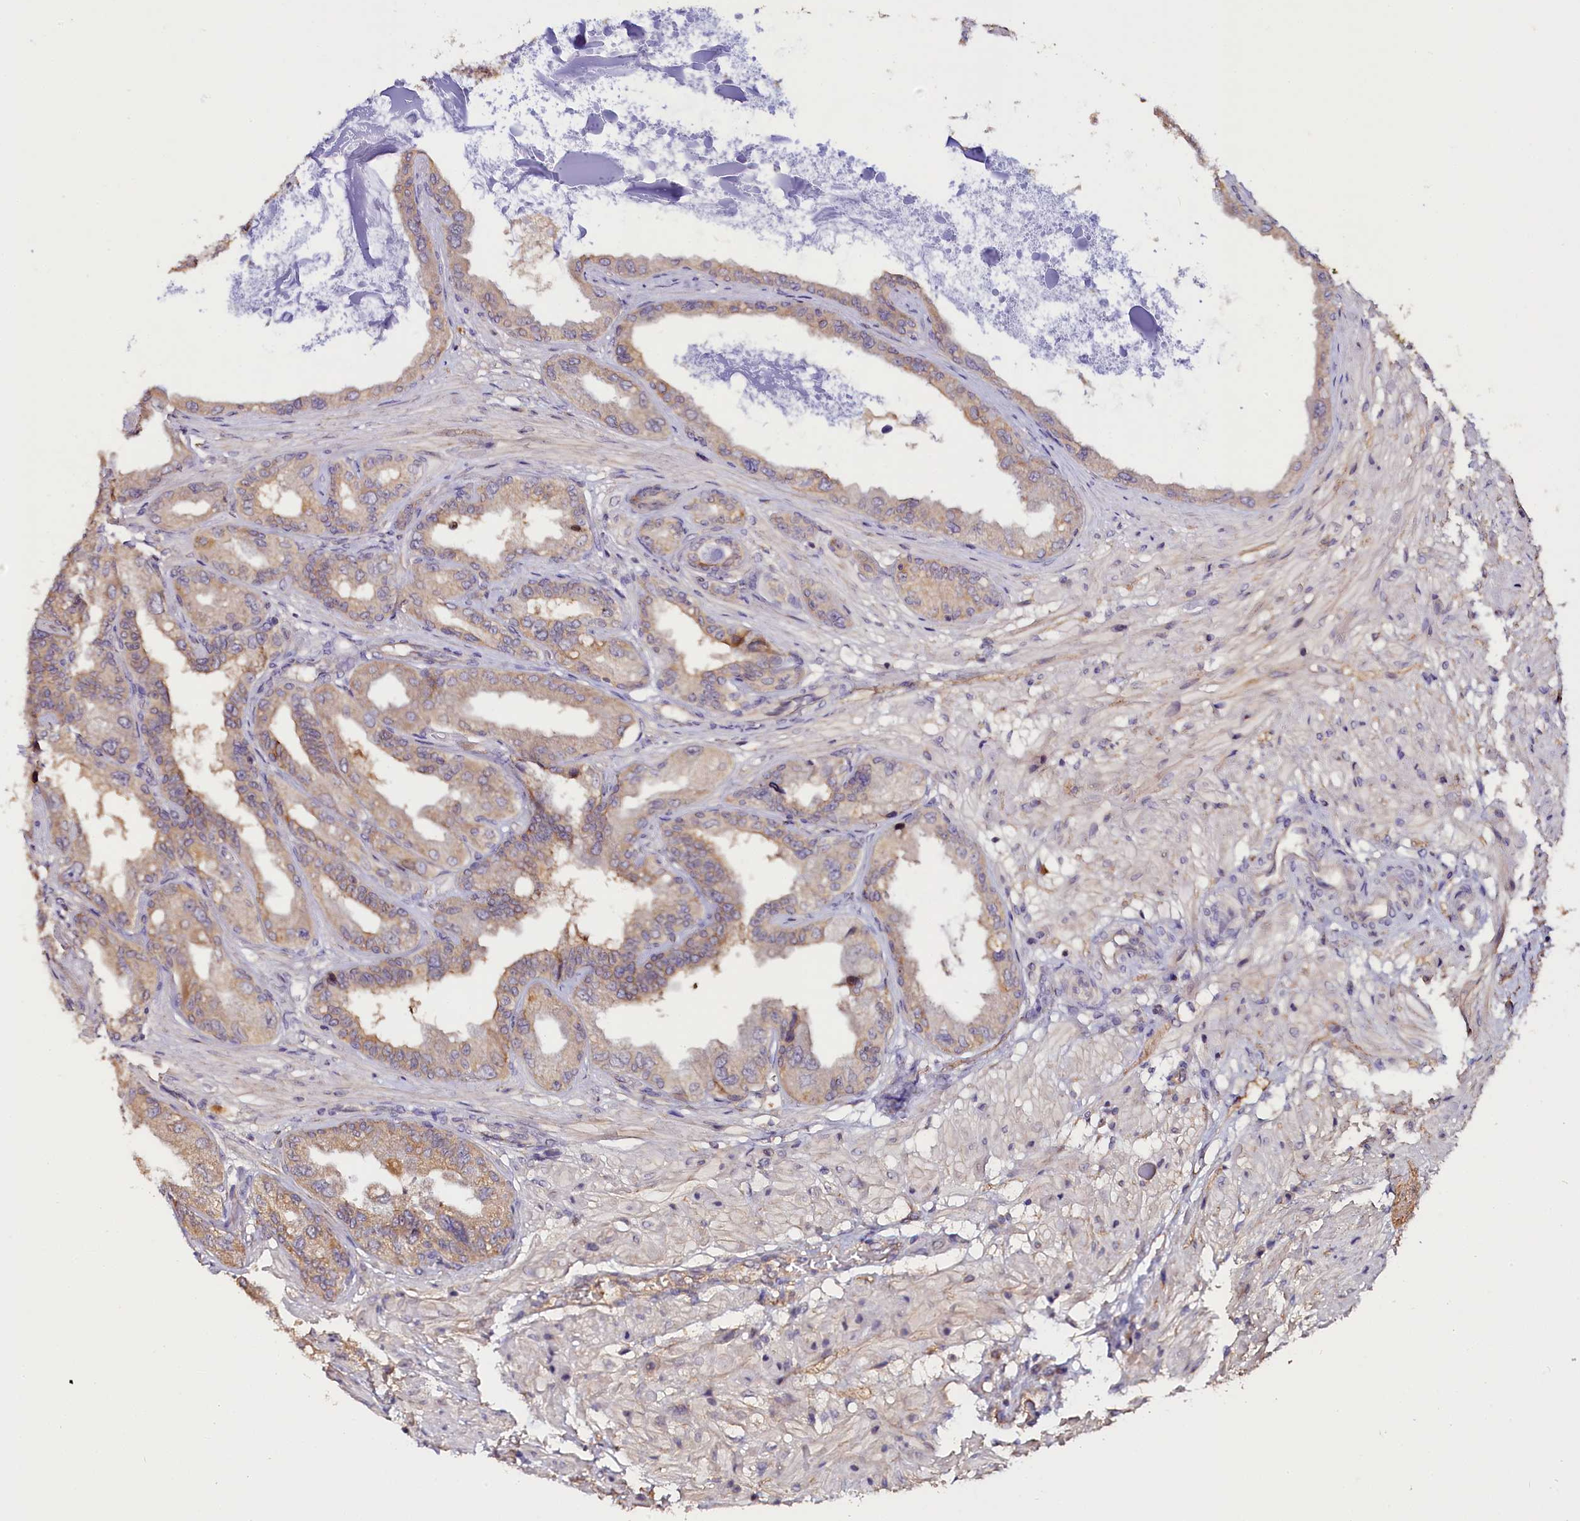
{"staining": {"intensity": "weak", "quantity": ">75%", "location": "cytoplasmic/membranous"}, "tissue": "seminal vesicle", "cell_type": "Glandular cells", "image_type": "normal", "snomed": [{"axis": "morphology", "description": "Normal tissue, NOS"}, {"axis": "topography", "description": "Seminal veicle"}], "caption": "Unremarkable seminal vesicle reveals weak cytoplasmic/membranous expression in about >75% of glandular cells, visualized by immunohistochemistry.", "gene": "KATNB1", "patient": {"sex": "male", "age": 63}}